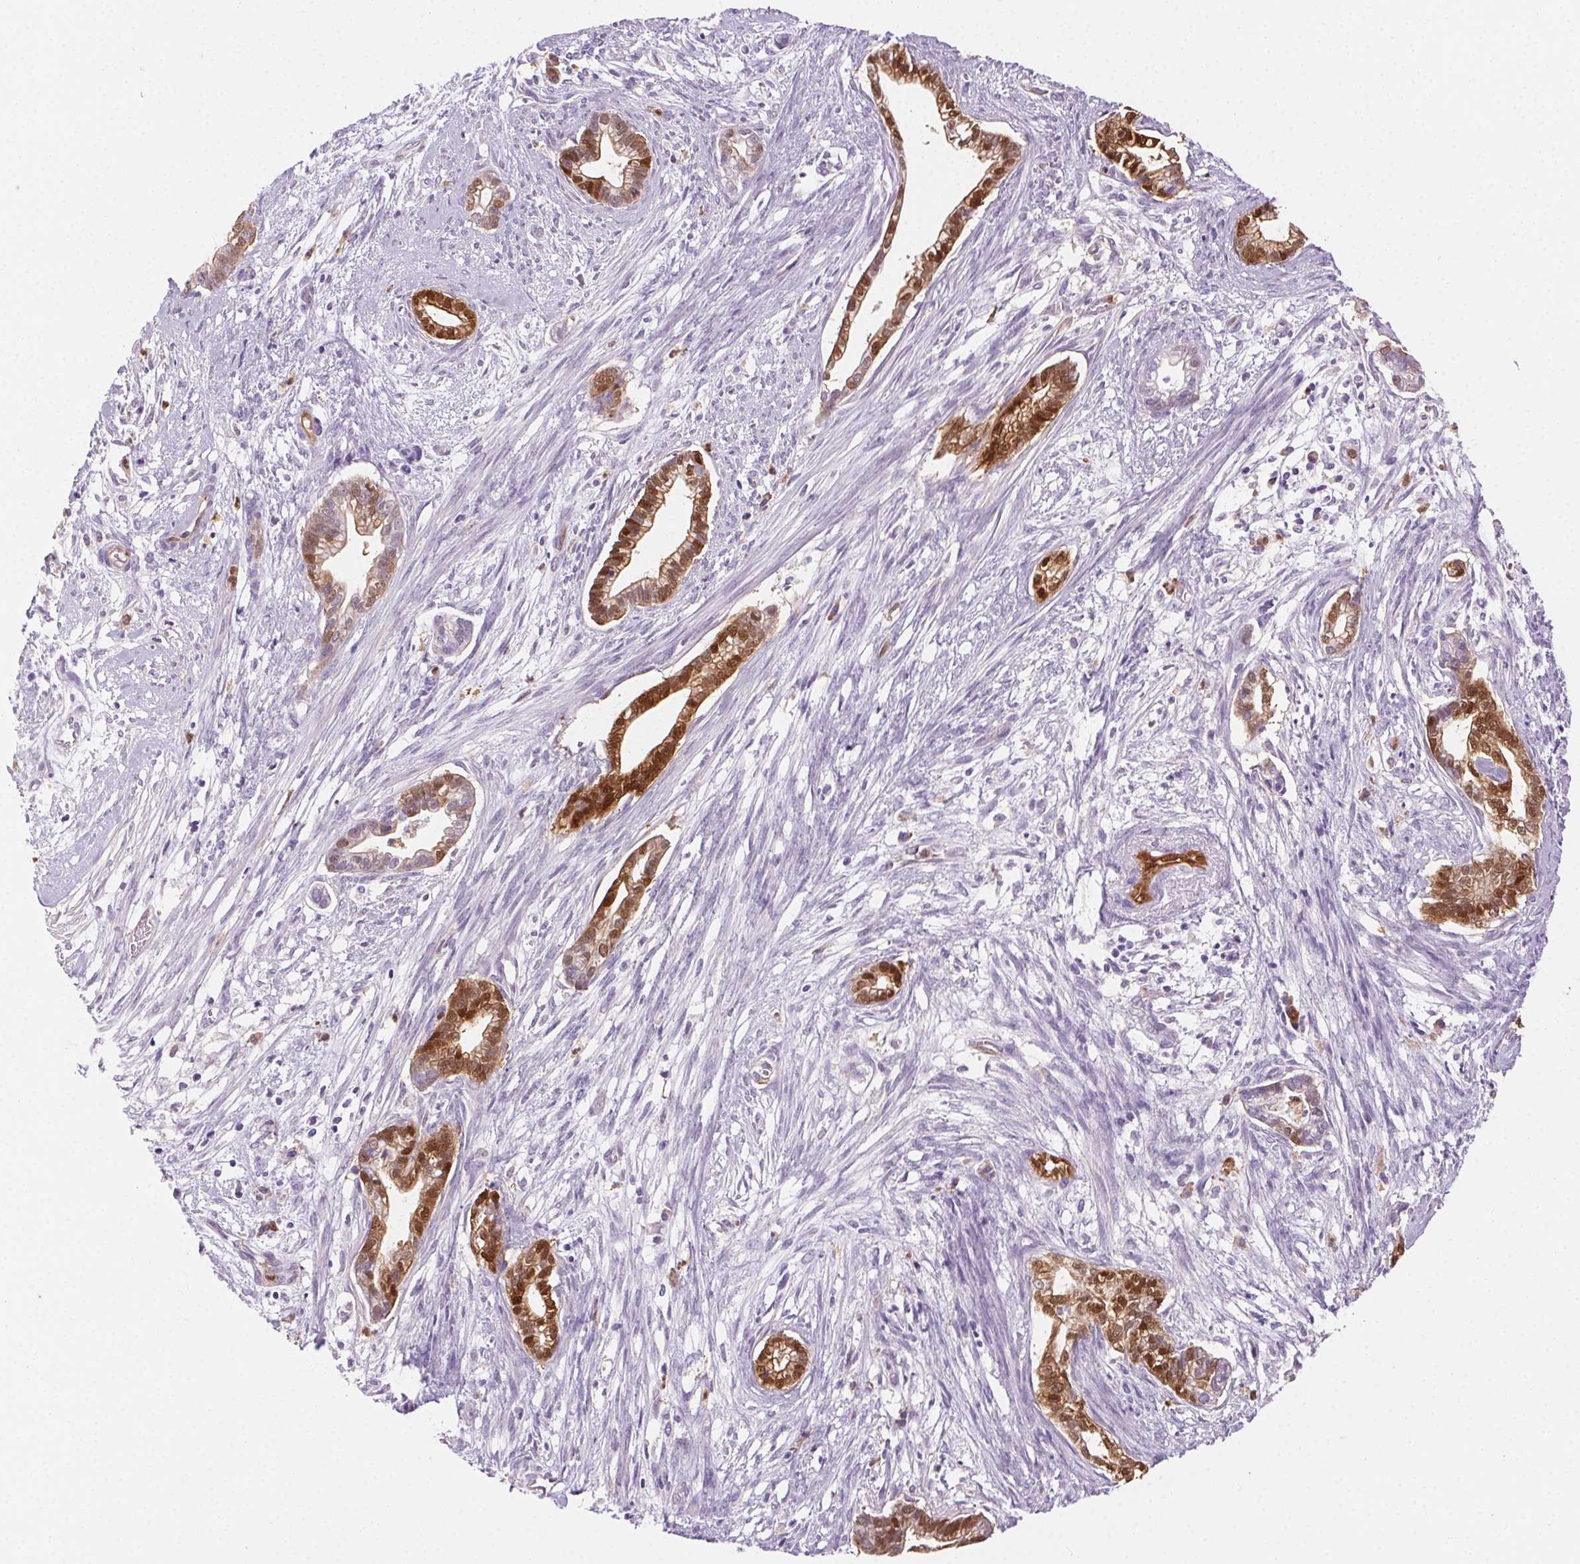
{"staining": {"intensity": "strong", "quantity": "25%-75%", "location": "cytoplasmic/membranous,nuclear"}, "tissue": "cervical cancer", "cell_type": "Tumor cells", "image_type": "cancer", "snomed": [{"axis": "morphology", "description": "Adenocarcinoma, NOS"}, {"axis": "topography", "description": "Cervix"}], "caption": "Cervical adenocarcinoma tissue reveals strong cytoplasmic/membranous and nuclear positivity in approximately 25%-75% of tumor cells", "gene": "TMEM45A", "patient": {"sex": "female", "age": 62}}